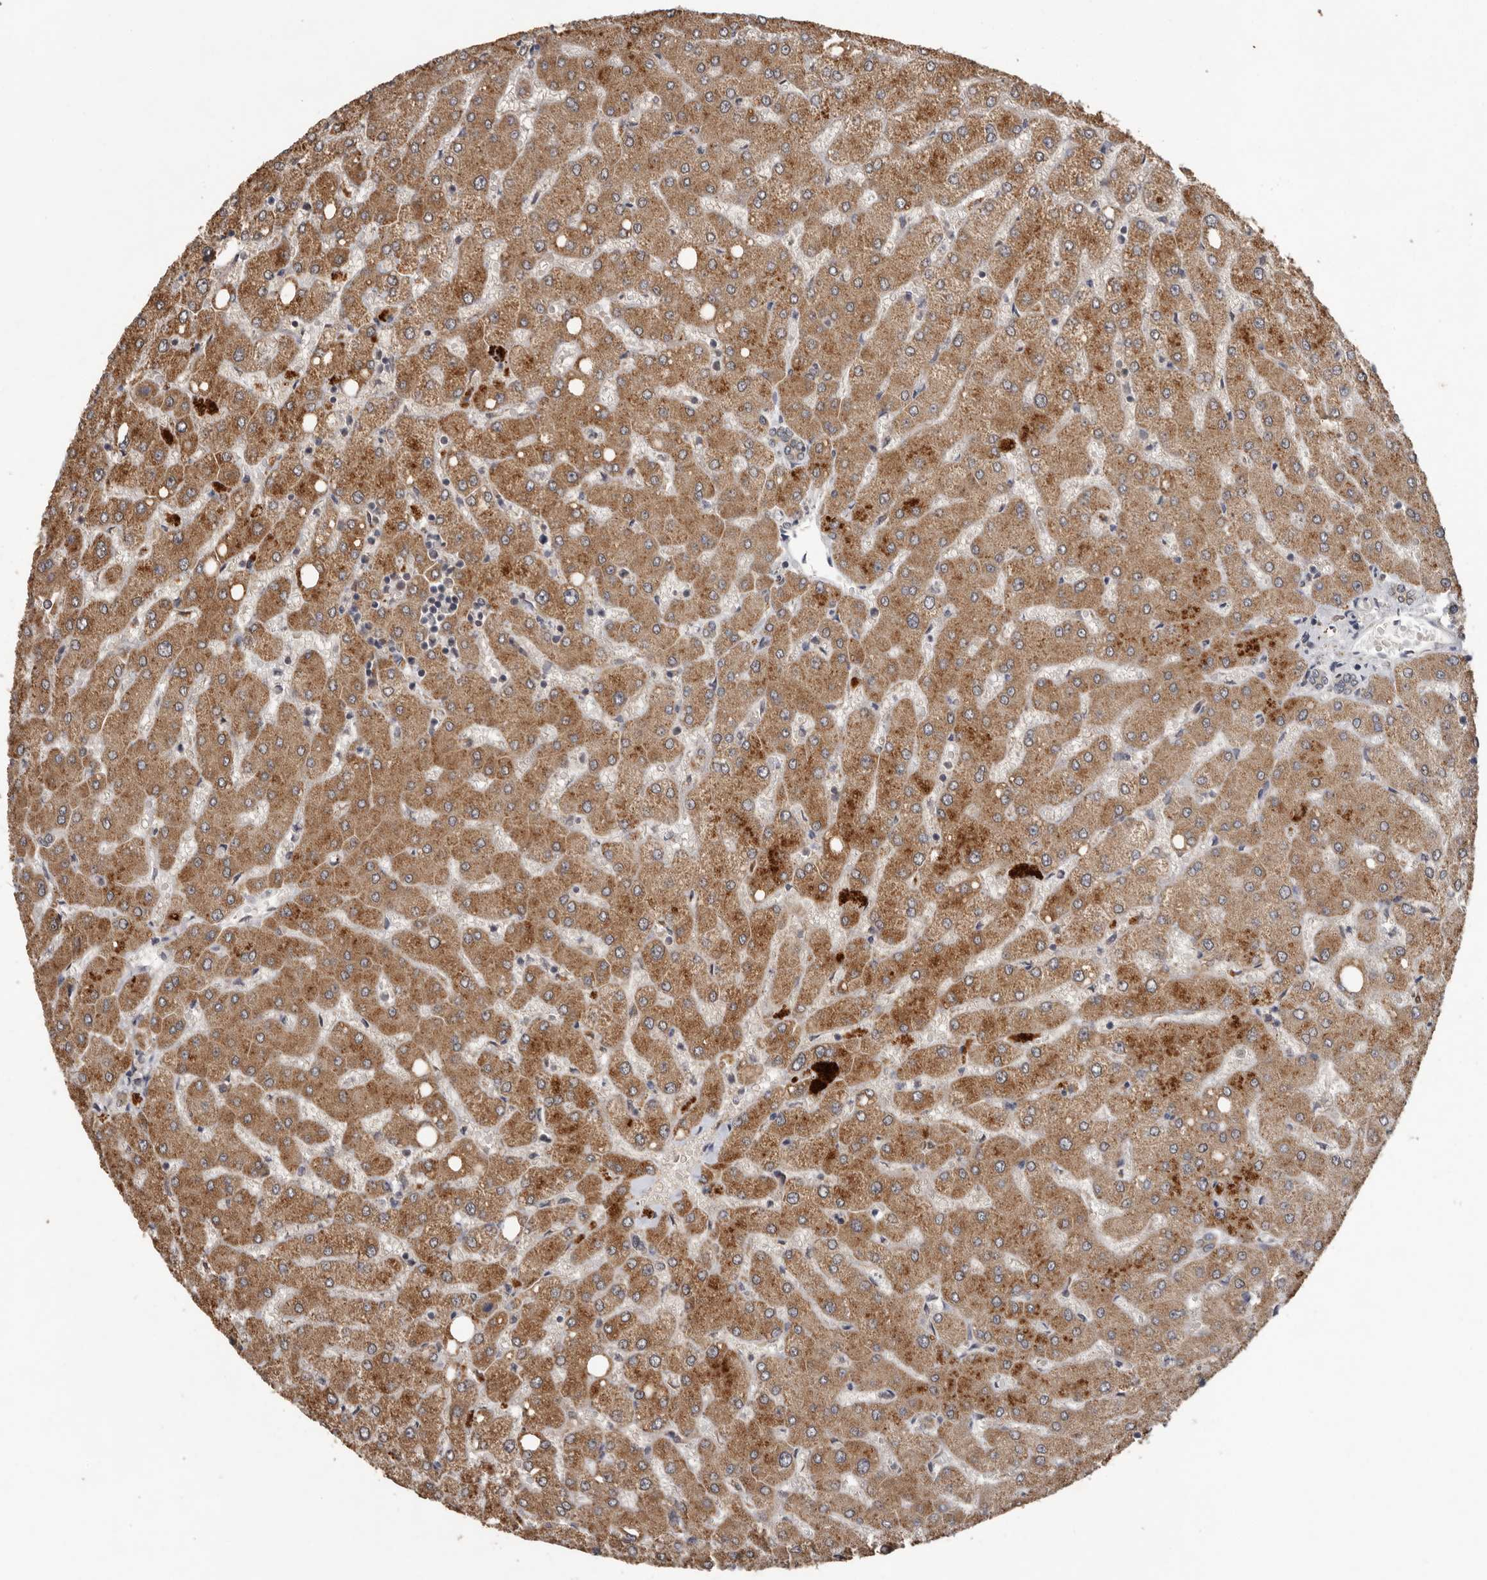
{"staining": {"intensity": "weak", "quantity": ">75%", "location": "cytoplasmic/membranous"}, "tissue": "liver", "cell_type": "Cholangiocytes", "image_type": "normal", "snomed": [{"axis": "morphology", "description": "Normal tissue, NOS"}, {"axis": "topography", "description": "Liver"}], "caption": "Brown immunohistochemical staining in normal human liver shows weak cytoplasmic/membranous expression in about >75% of cholangiocytes.", "gene": "MTF1", "patient": {"sex": "female", "age": 54}}